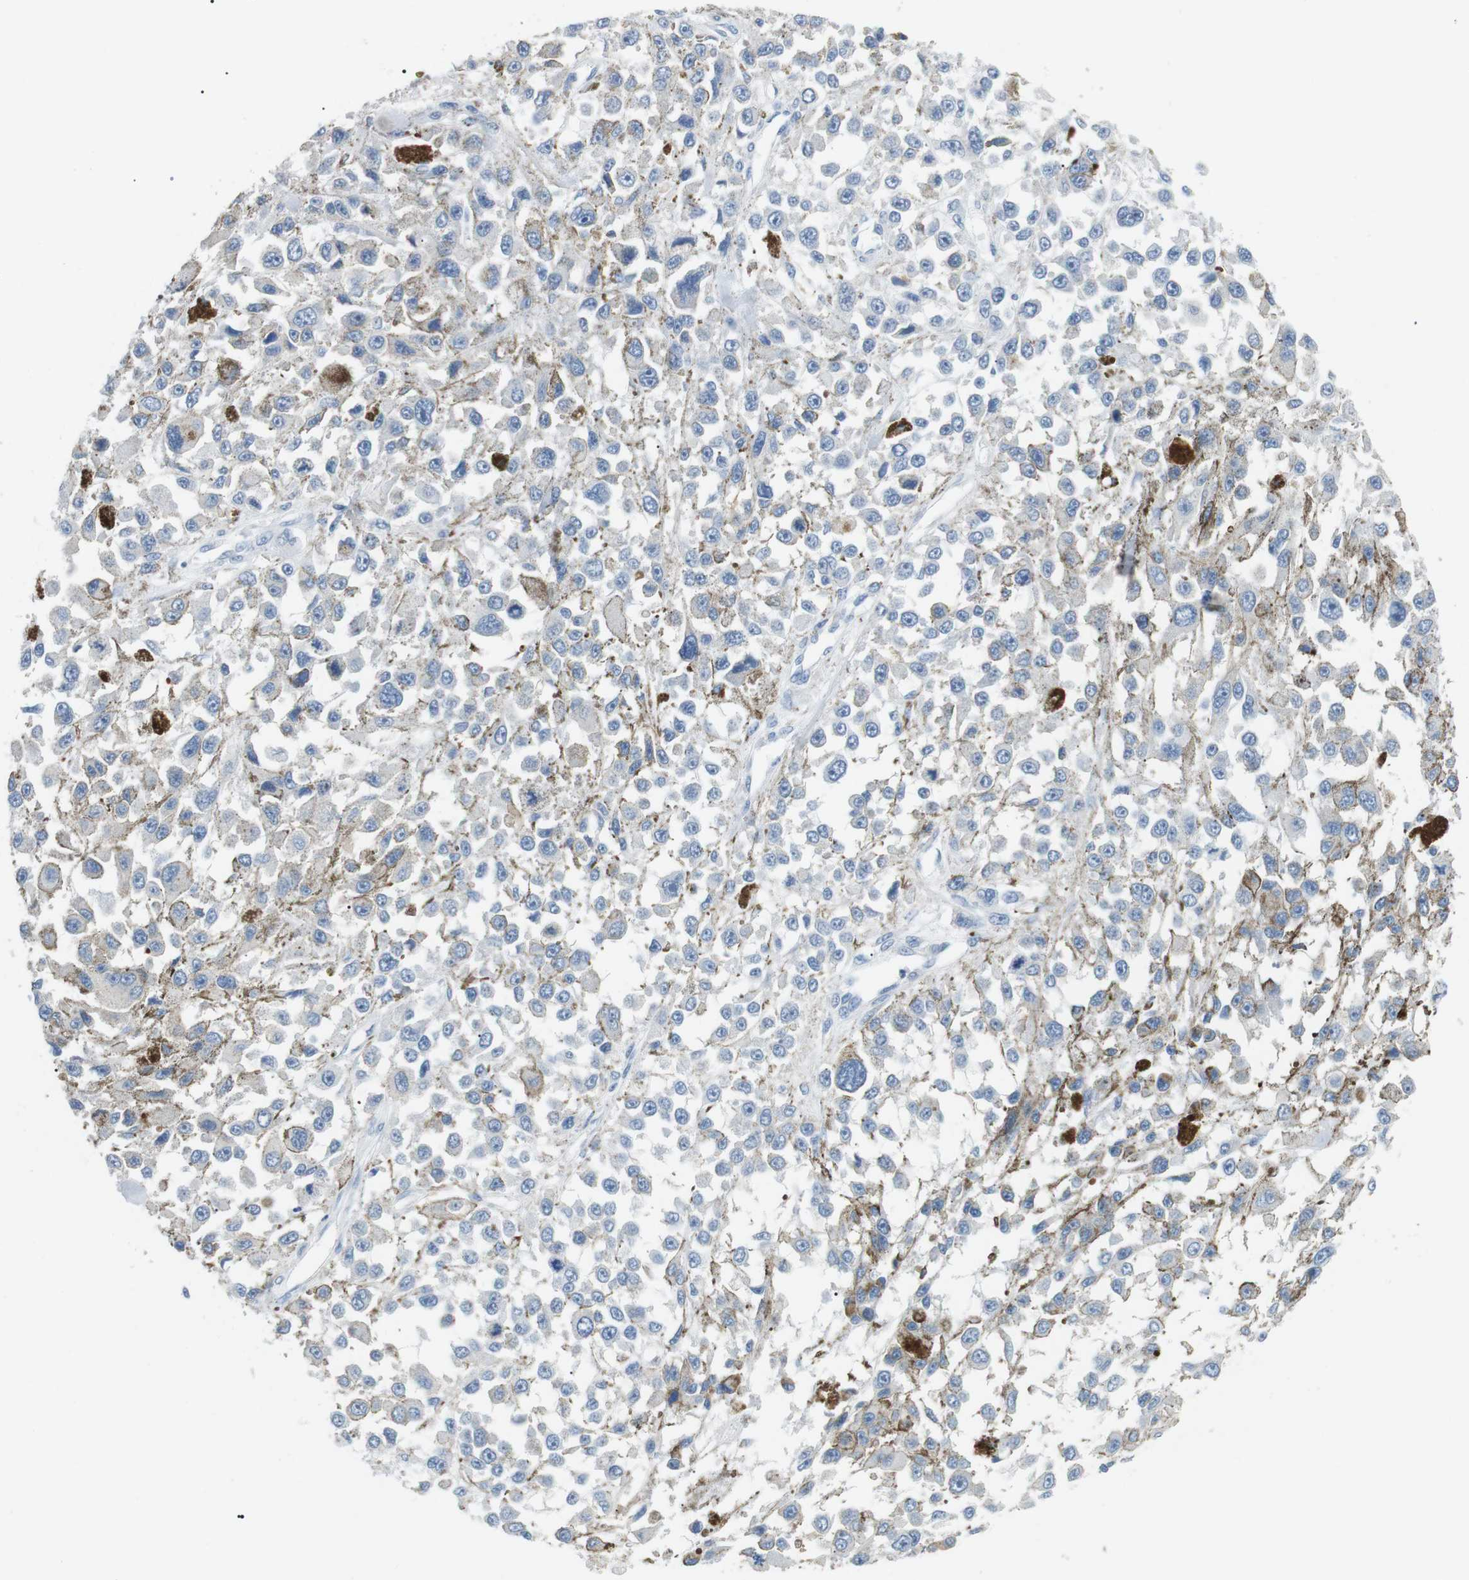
{"staining": {"intensity": "negative", "quantity": "none", "location": "none"}, "tissue": "melanoma", "cell_type": "Tumor cells", "image_type": "cancer", "snomed": [{"axis": "morphology", "description": "Malignant melanoma, Metastatic site"}, {"axis": "topography", "description": "Lymph node"}], "caption": "A high-resolution image shows IHC staining of melanoma, which displays no significant positivity in tumor cells.", "gene": "FCGRT", "patient": {"sex": "male", "age": 59}}